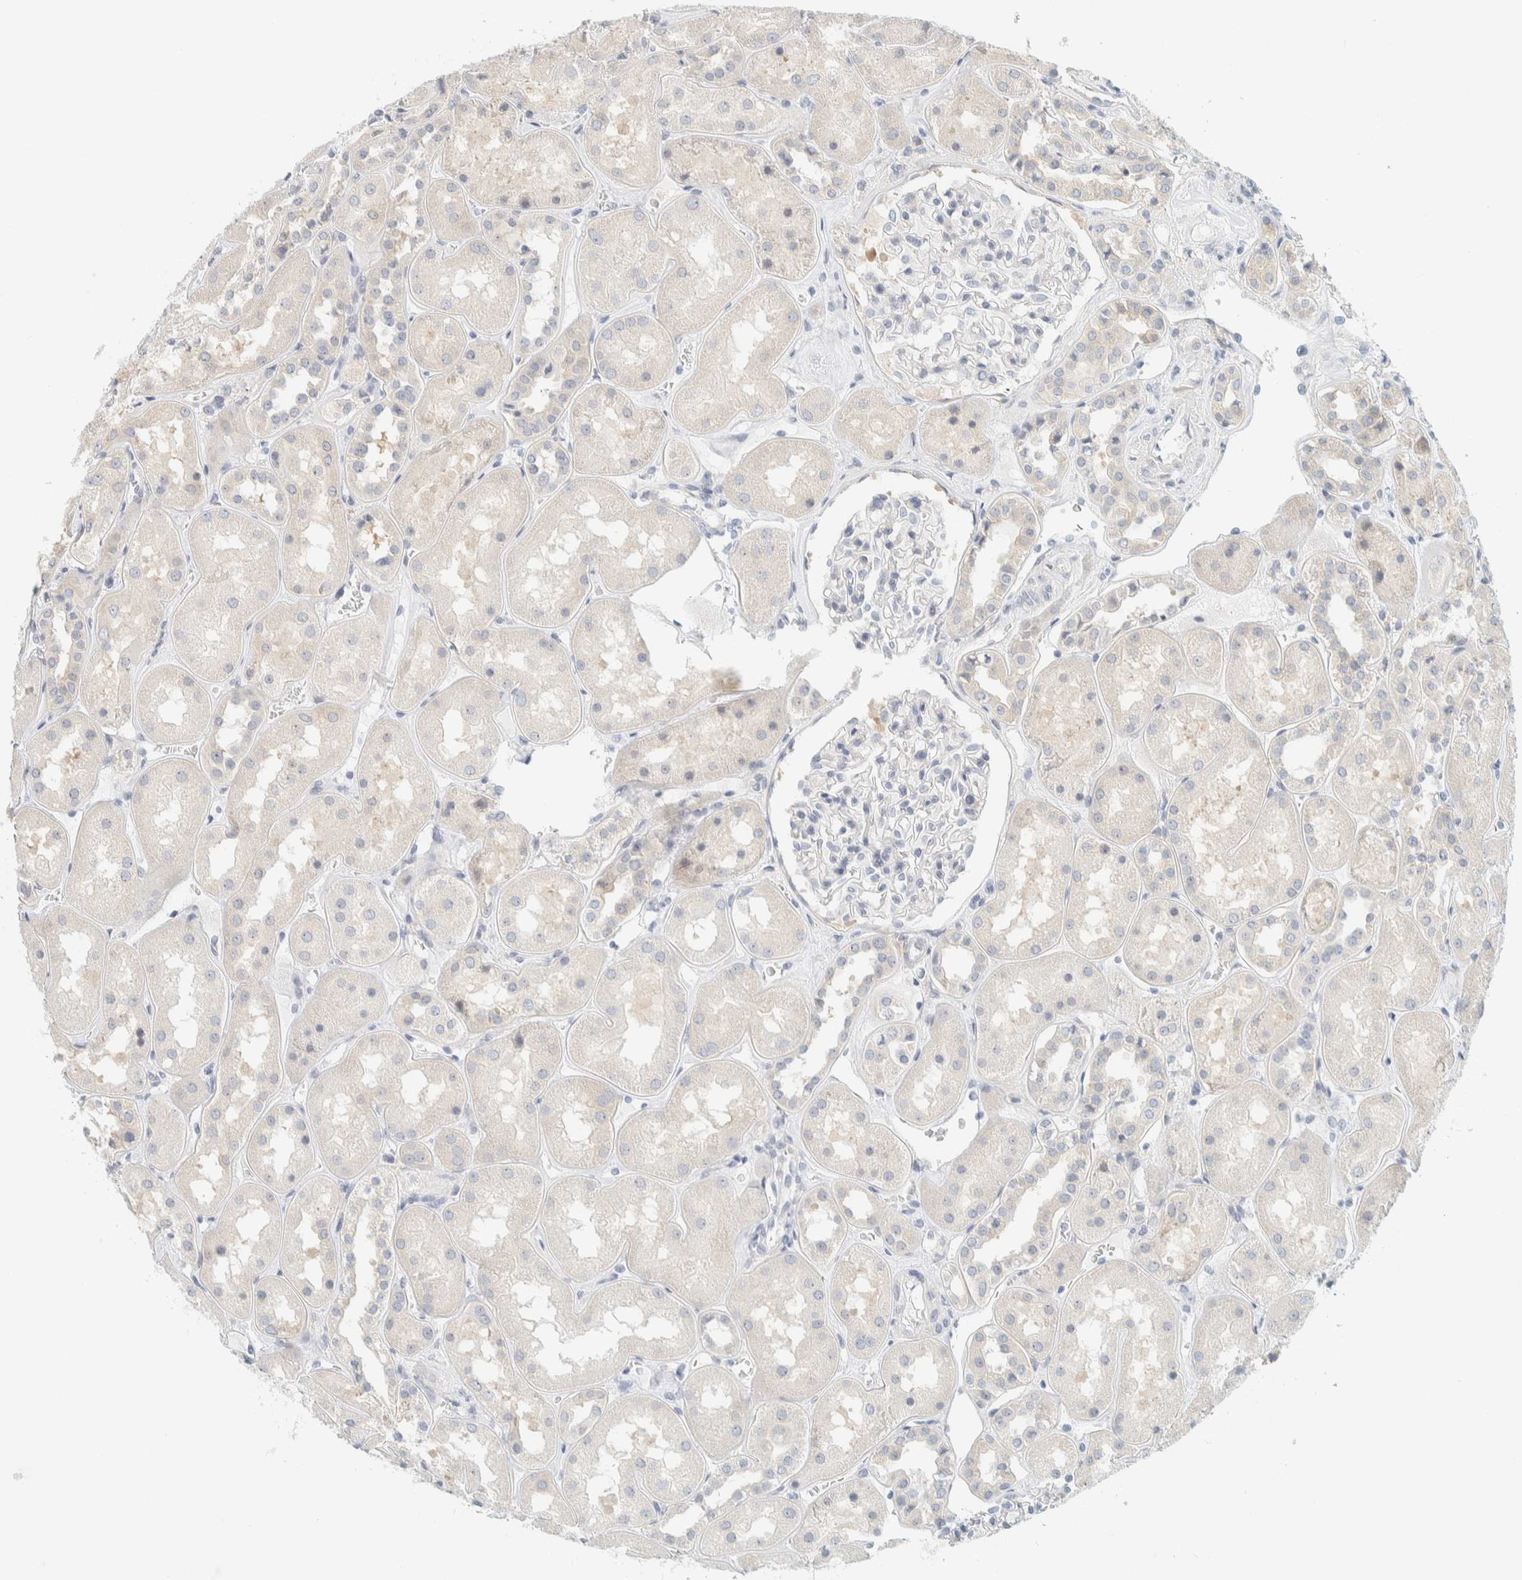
{"staining": {"intensity": "negative", "quantity": "none", "location": "none"}, "tissue": "kidney", "cell_type": "Cells in glomeruli", "image_type": "normal", "snomed": [{"axis": "morphology", "description": "Normal tissue, NOS"}, {"axis": "topography", "description": "Kidney"}], "caption": "This image is of benign kidney stained with IHC to label a protein in brown with the nuclei are counter-stained blue. There is no expression in cells in glomeruli.", "gene": "AARSD1", "patient": {"sex": "male", "age": 70}}